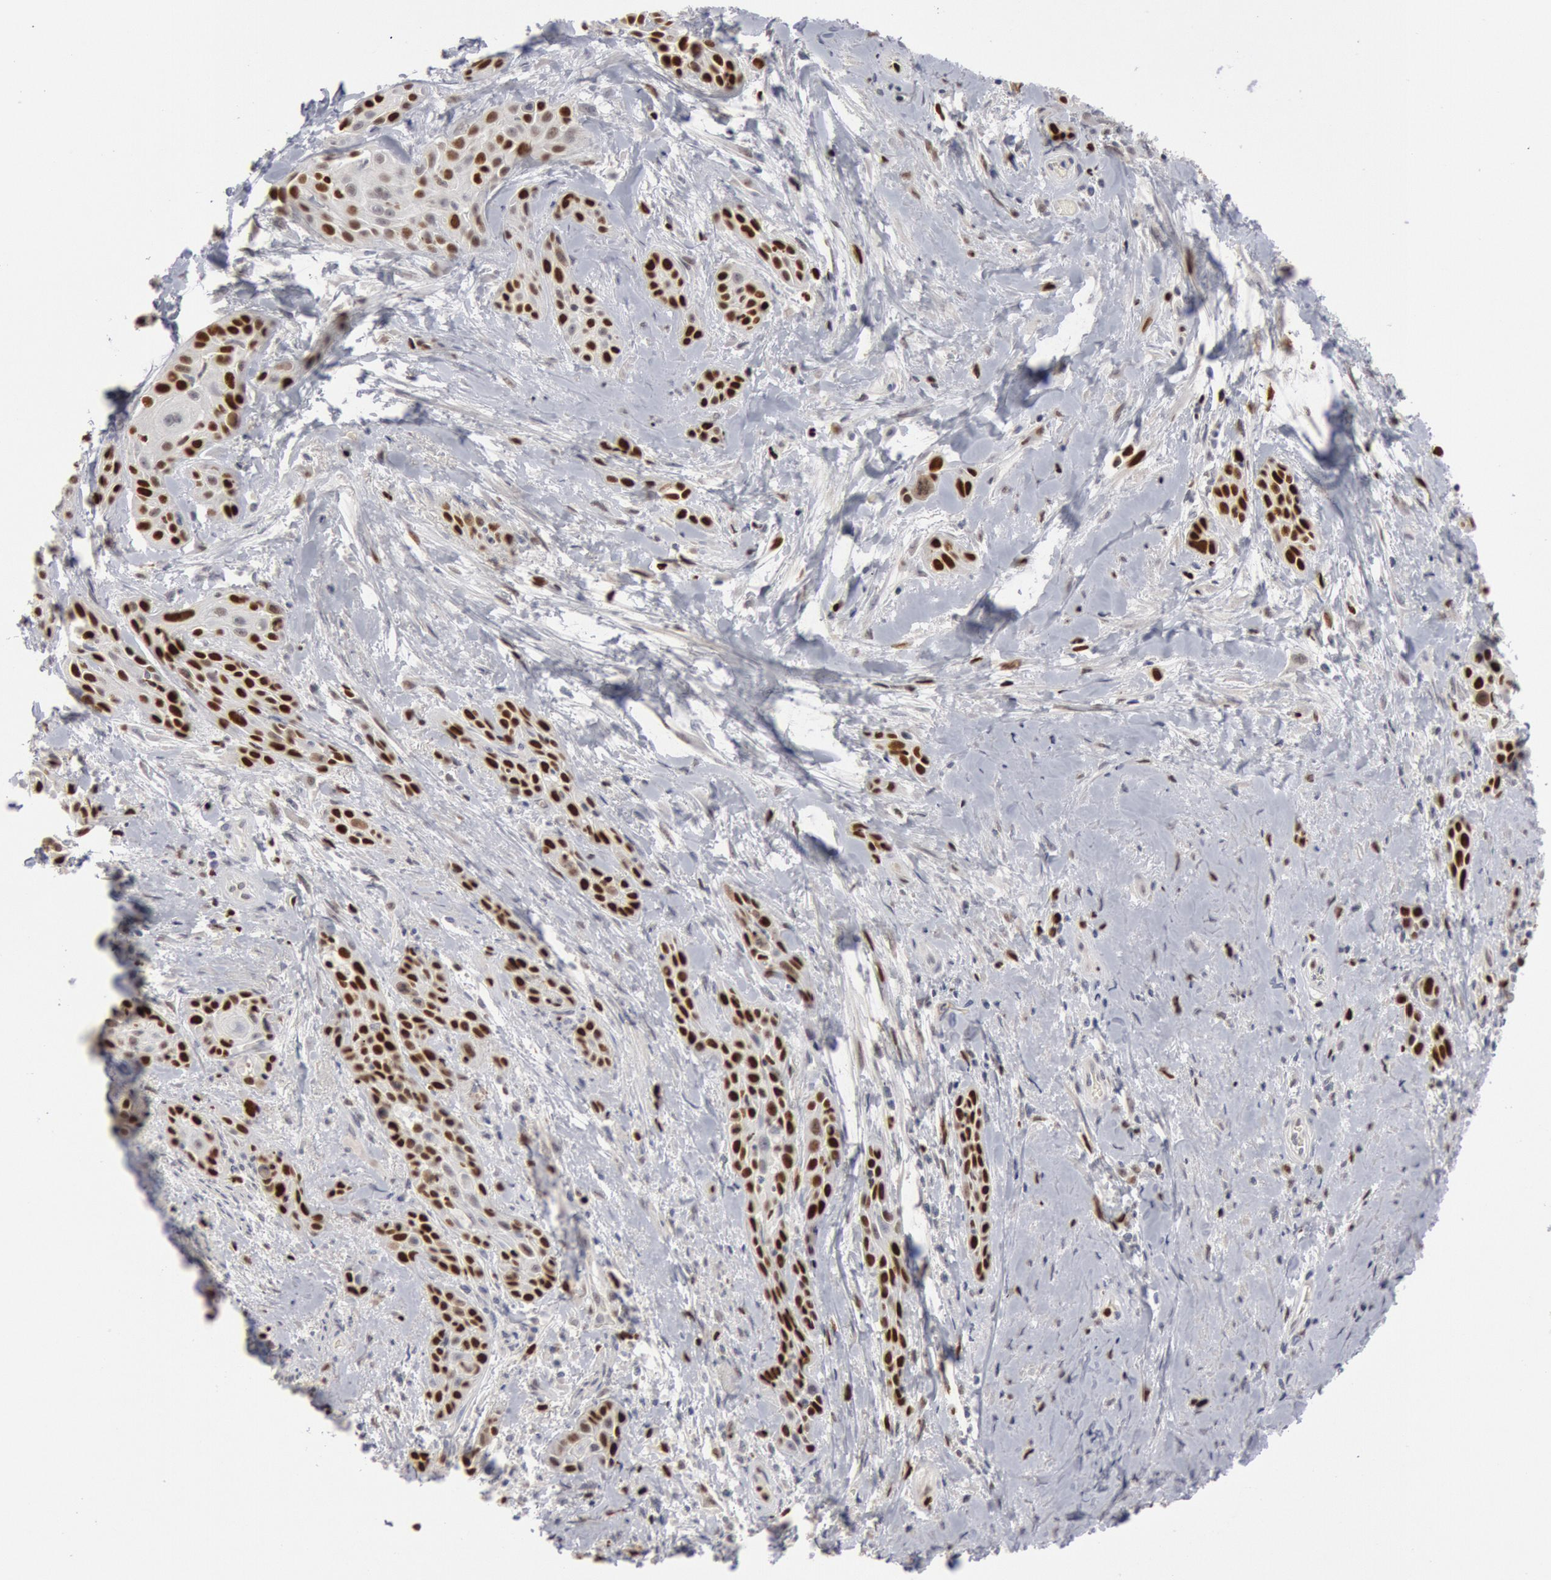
{"staining": {"intensity": "strong", "quantity": "25%-75%", "location": "nuclear"}, "tissue": "skin cancer", "cell_type": "Tumor cells", "image_type": "cancer", "snomed": [{"axis": "morphology", "description": "Squamous cell carcinoma, NOS"}, {"axis": "topography", "description": "Skin"}, {"axis": "topography", "description": "Anal"}], "caption": "Skin squamous cell carcinoma tissue exhibits strong nuclear positivity in approximately 25%-75% of tumor cells", "gene": "WDHD1", "patient": {"sex": "male", "age": 64}}